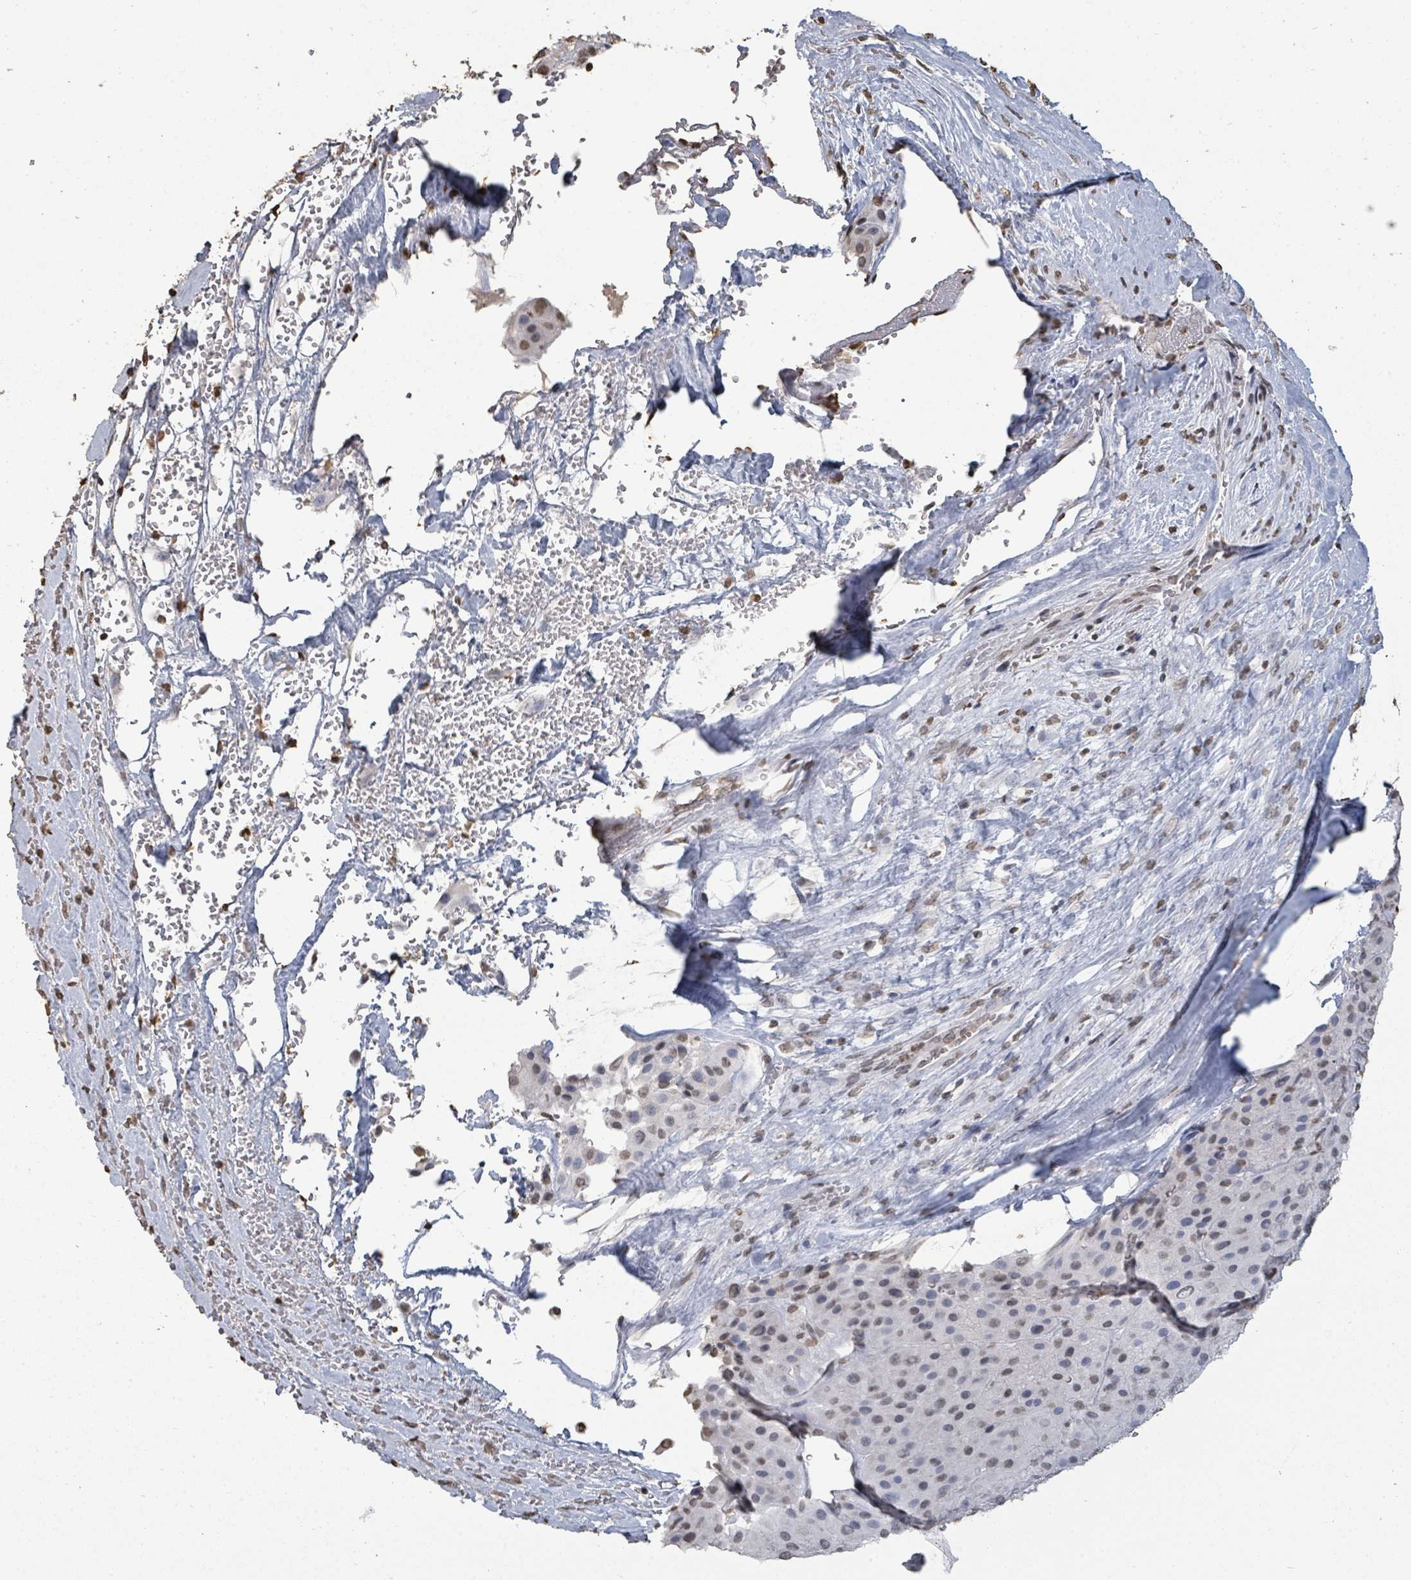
{"staining": {"intensity": "weak", "quantity": "<25%", "location": "nuclear"}, "tissue": "melanoma", "cell_type": "Tumor cells", "image_type": "cancer", "snomed": [{"axis": "morphology", "description": "Malignant melanoma, Metastatic site"}, {"axis": "topography", "description": "Smooth muscle"}], "caption": "This is a image of immunohistochemistry staining of malignant melanoma (metastatic site), which shows no positivity in tumor cells. The staining is performed using DAB brown chromogen with nuclei counter-stained in using hematoxylin.", "gene": "MRPS12", "patient": {"sex": "male", "age": 41}}